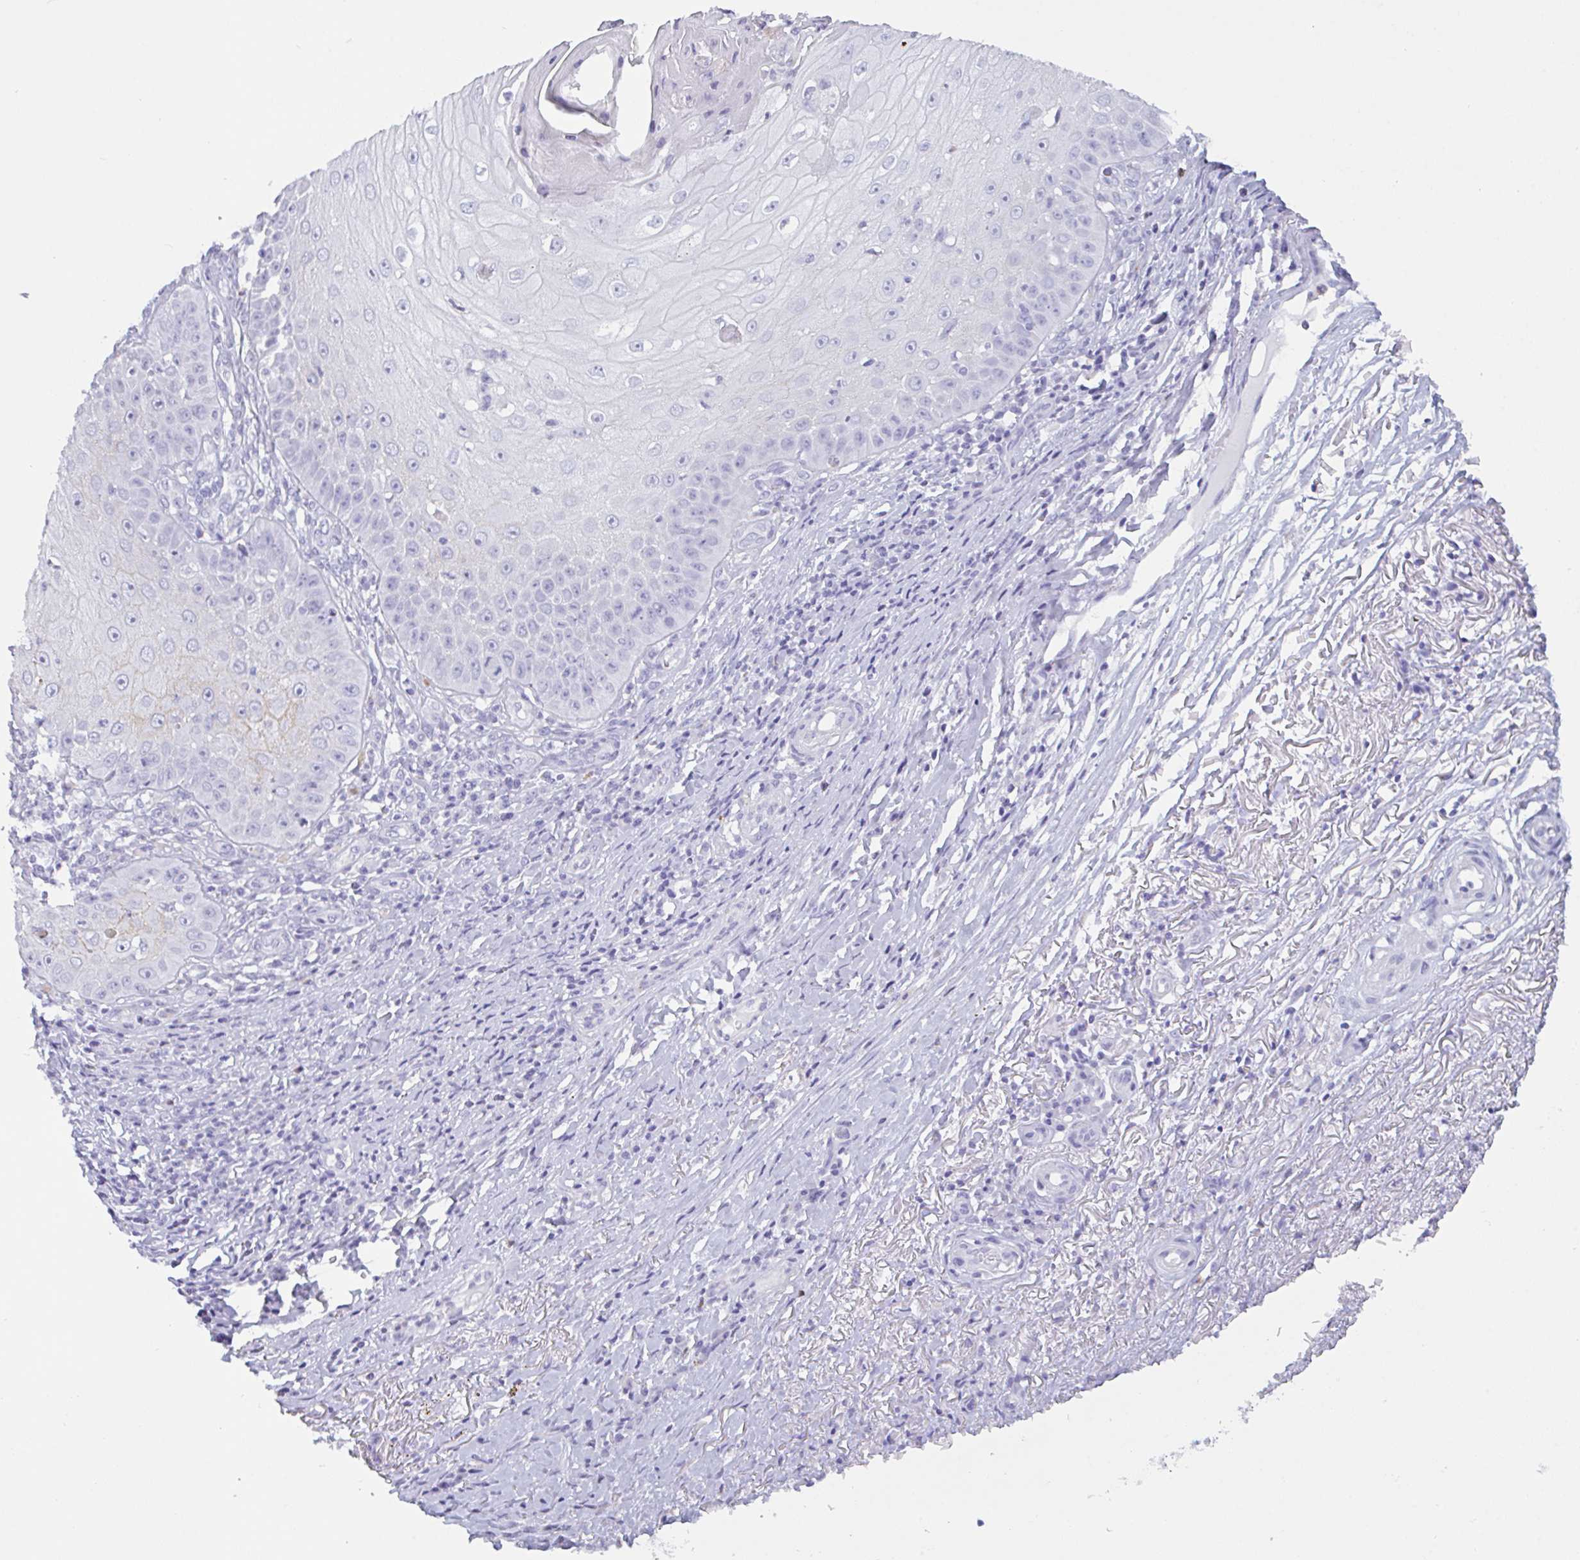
{"staining": {"intensity": "negative", "quantity": "none", "location": "none"}, "tissue": "skin cancer", "cell_type": "Tumor cells", "image_type": "cancer", "snomed": [{"axis": "morphology", "description": "Squamous cell carcinoma, NOS"}, {"axis": "topography", "description": "Skin"}], "caption": "Skin squamous cell carcinoma was stained to show a protein in brown. There is no significant positivity in tumor cells.", "gene": "DTWD2", "patient": {"sex": "male", "age": 70}}